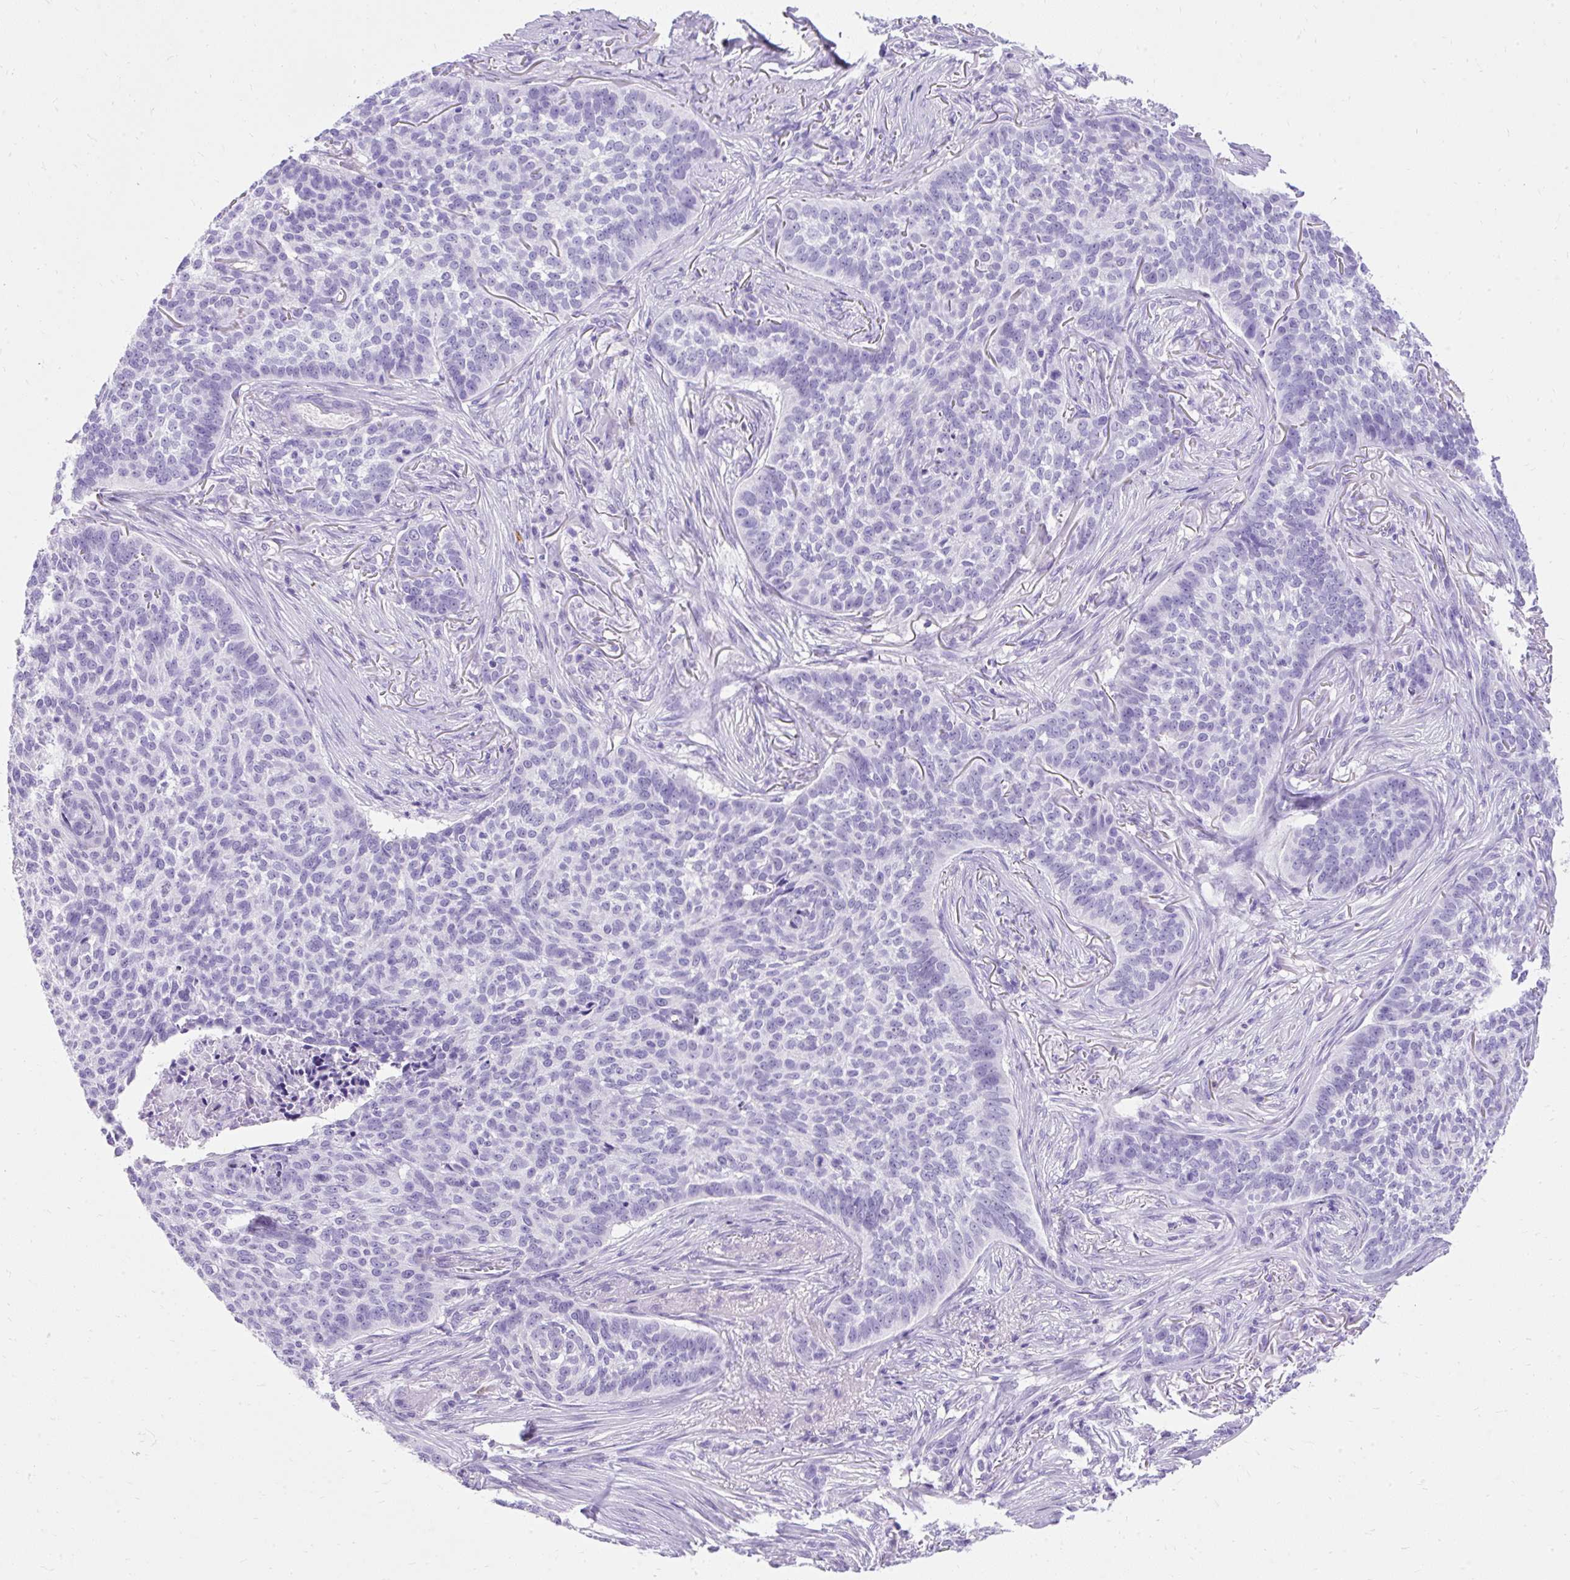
{"staining": {"intensity": "negative", "quantity": "none", "location": "none"}, "tissue": "skin cancer", "cell_type": "Tumor cells", "image_type": "cancer", "snomed": [{"axis": "morphology", "description": "Basal cell carcinoma"}, {"axis": "topography", "description": "Skin"}], "caption": "The photomicrograph shows no staining of tumor cells in skin basal cell carcinoma. Nuclei are stained in blue.", "gene": "PVALB", "patient": {"sex": "male", "age": 85}}